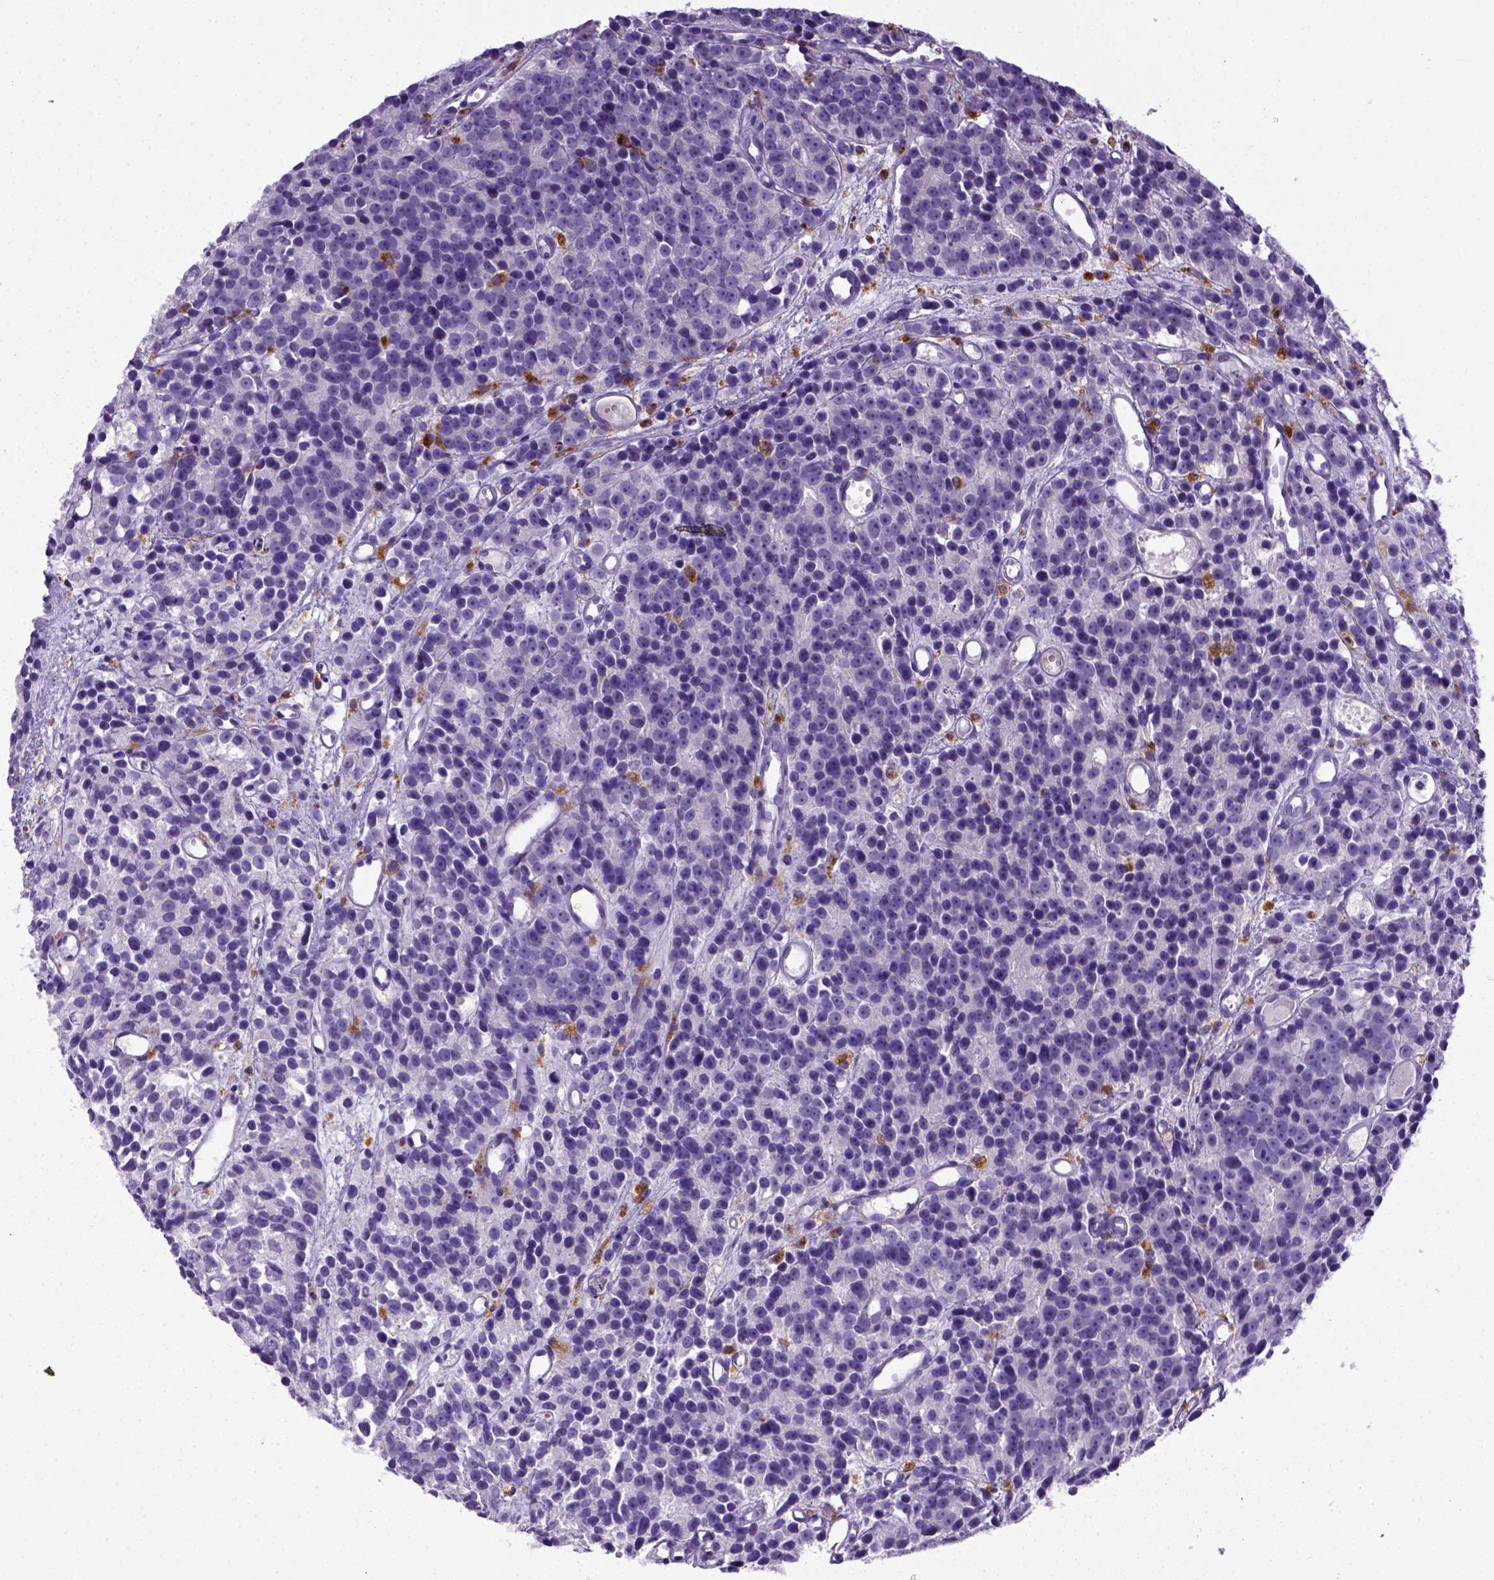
{"staining": {"intensity": "negative", "quantity": "none", "location": "none"}, "tissue": "prostate cancer", "cell_type": "Tumor cells", "image_type": "cancer", "snomed": [{"axis": "morphology", "description": "Adenocarcinoma, High grade"}, {"axis": "topography", "description": "Prostate"}], "caption": "Tumor cells are negative for protein expression in human prostate high-grade adenocarcinoma.", "gene": "CD68", "patient": {"sex": "male", "age": 77}}